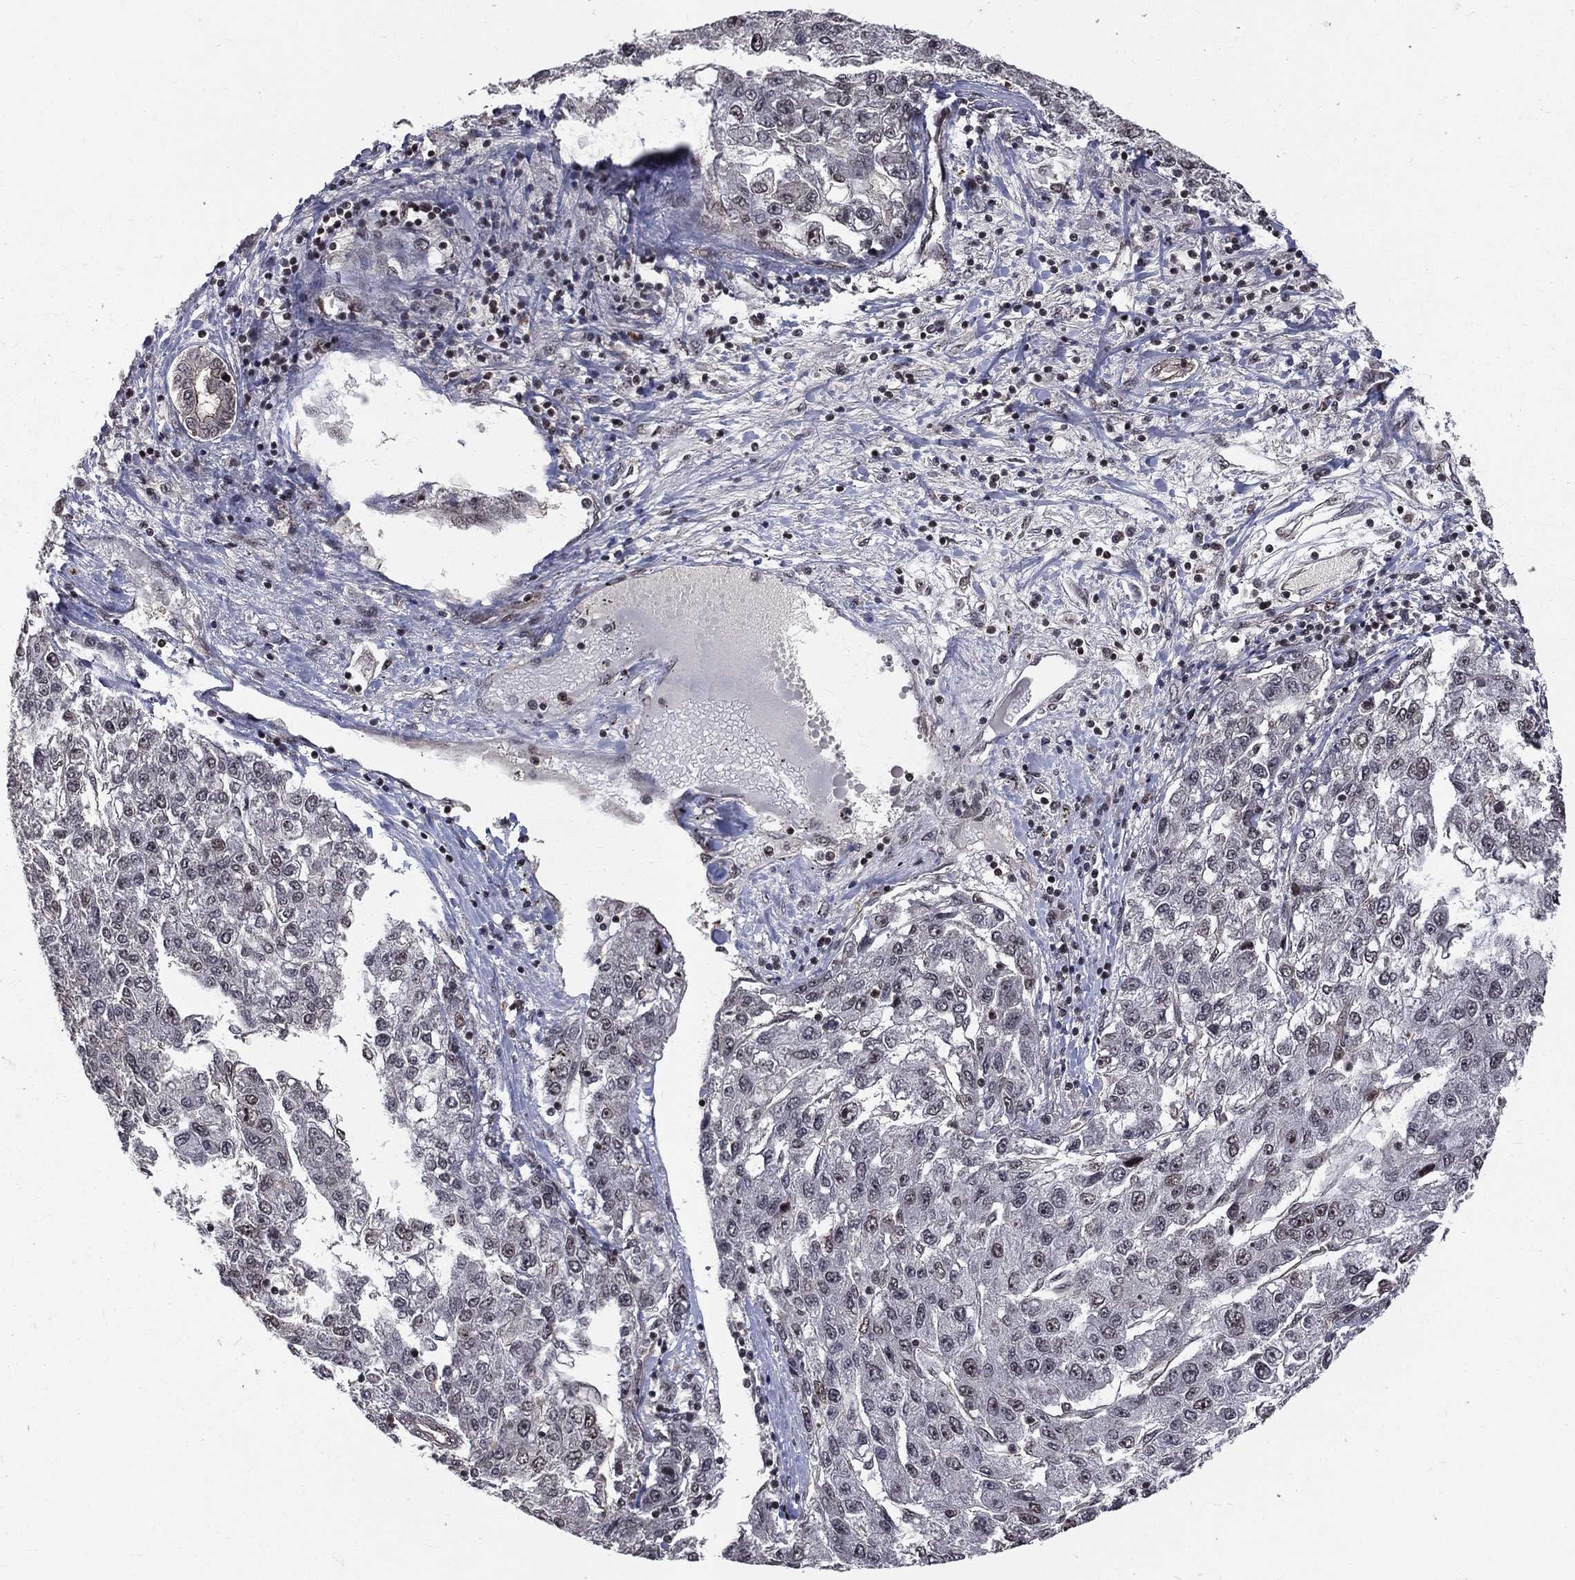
{"staining": {"intensity": "weak", "quantity": "<25%", "location": "nuclear"}, "tissue": "liver cancer", "cell_type": "Tumor cells", "image_type": "cancer", "snomed": [{"axis": "morphology", "description": "Carcinoma, Hepatocellular, NOS"}, {"axis": "topography", "description": "Liver"}], "caption": "Tumor cells show no significant positivity in hepatocellular carcinoma (liver). Brightfield microscopy of immunohistochemistry (IHC) stained with DAB (3,3'-diaminobenzidine) (brown) and hematoxylin (blue), captured at high magnification.", "gene": "SMC3", "patient": {"sex": "male", "age": 56}}